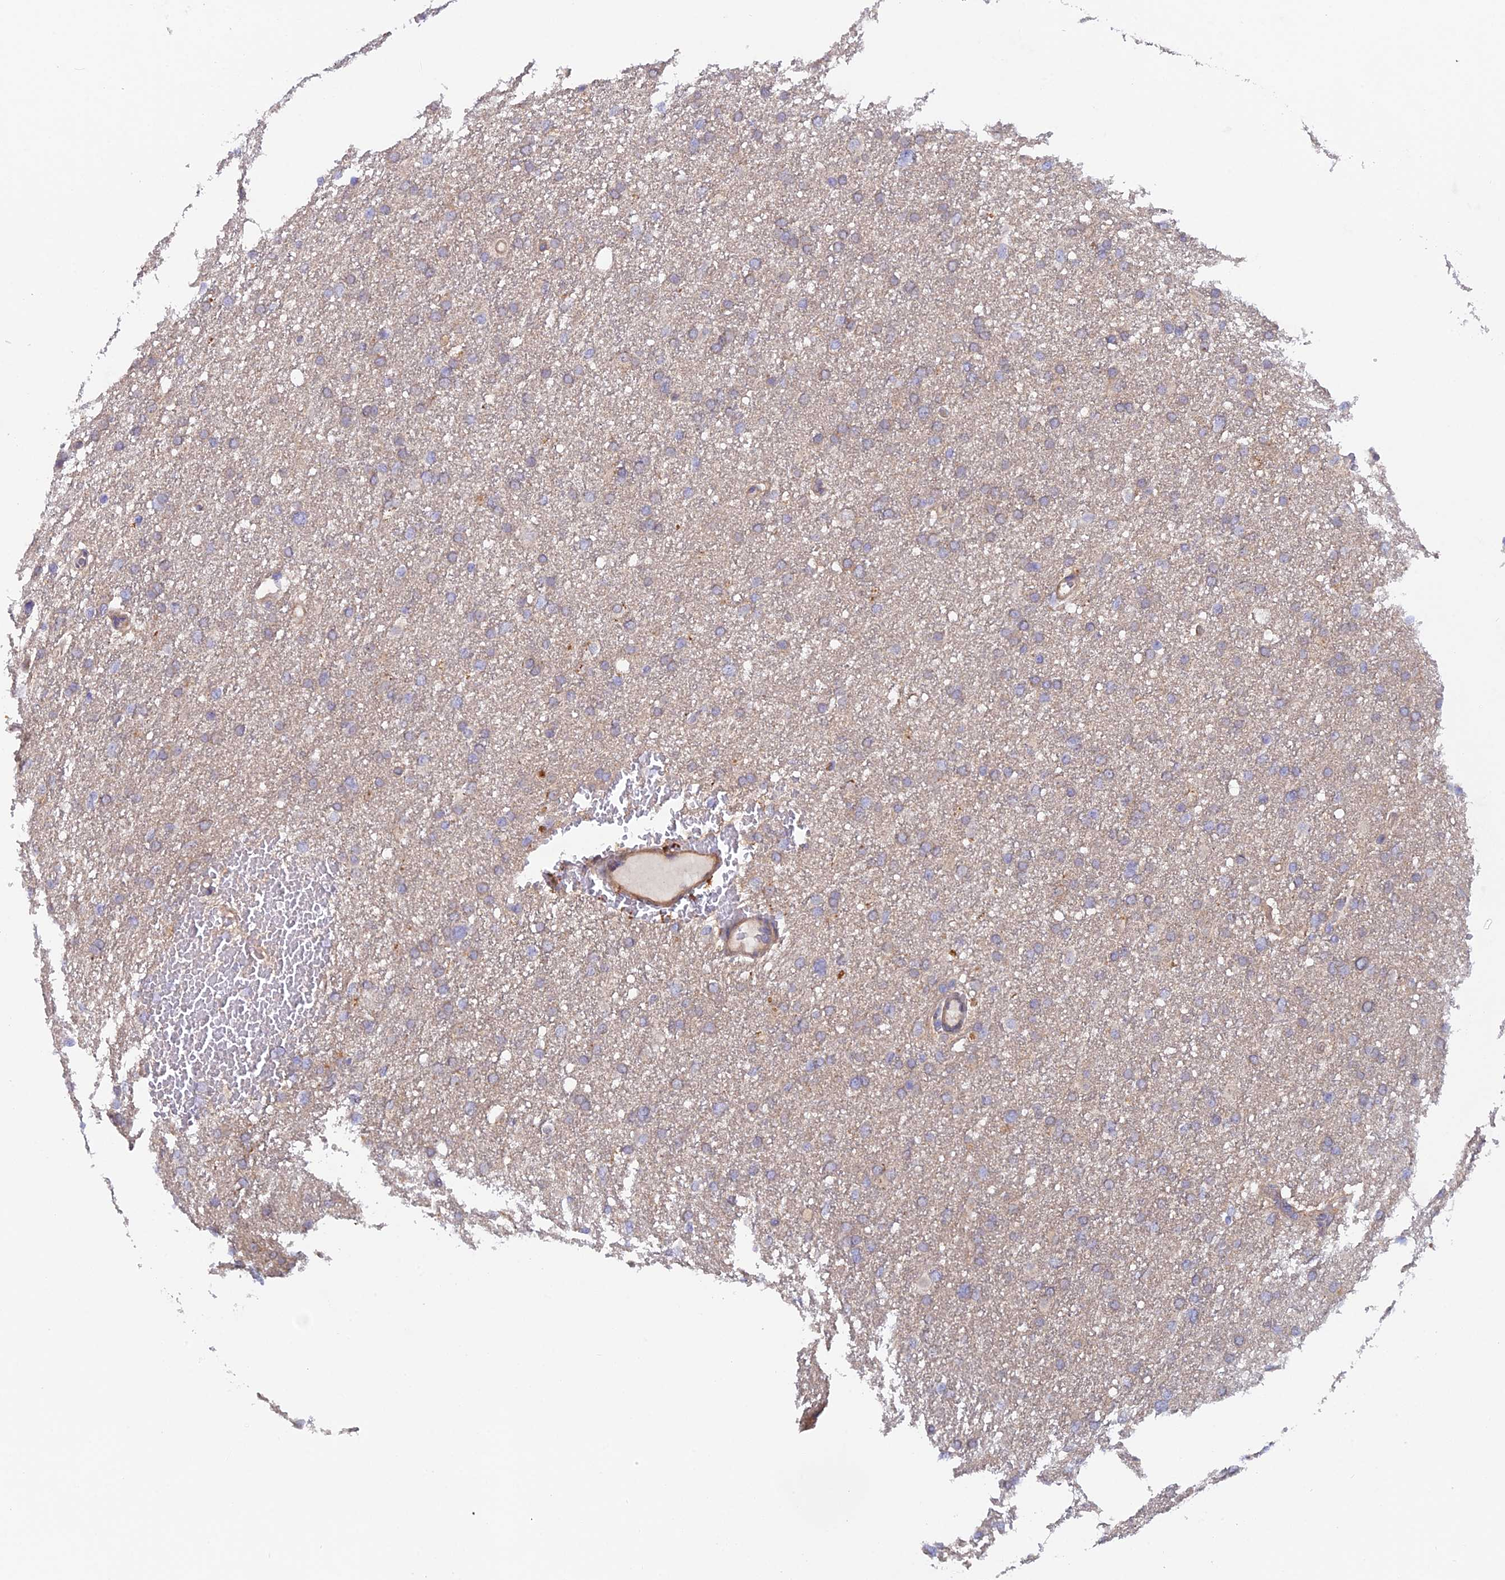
{"staining": {"intensity": "negative", "quantity": "none", "location": "none"}, "tissue": "glioma", "cell_type": "Tumor cells", "image_type": "cancer", "snomed": [{"axis": "morphology", "description": "Glioma, malignant, High grade"}, {"axis": "topography", "description": "Cerebral cortex"}], "caption": "There is no significant positivity in tumor cells of malignant glioma (high-grade).", "gene": "FZR1", "patient": {"sex": "female", "age": 36}}